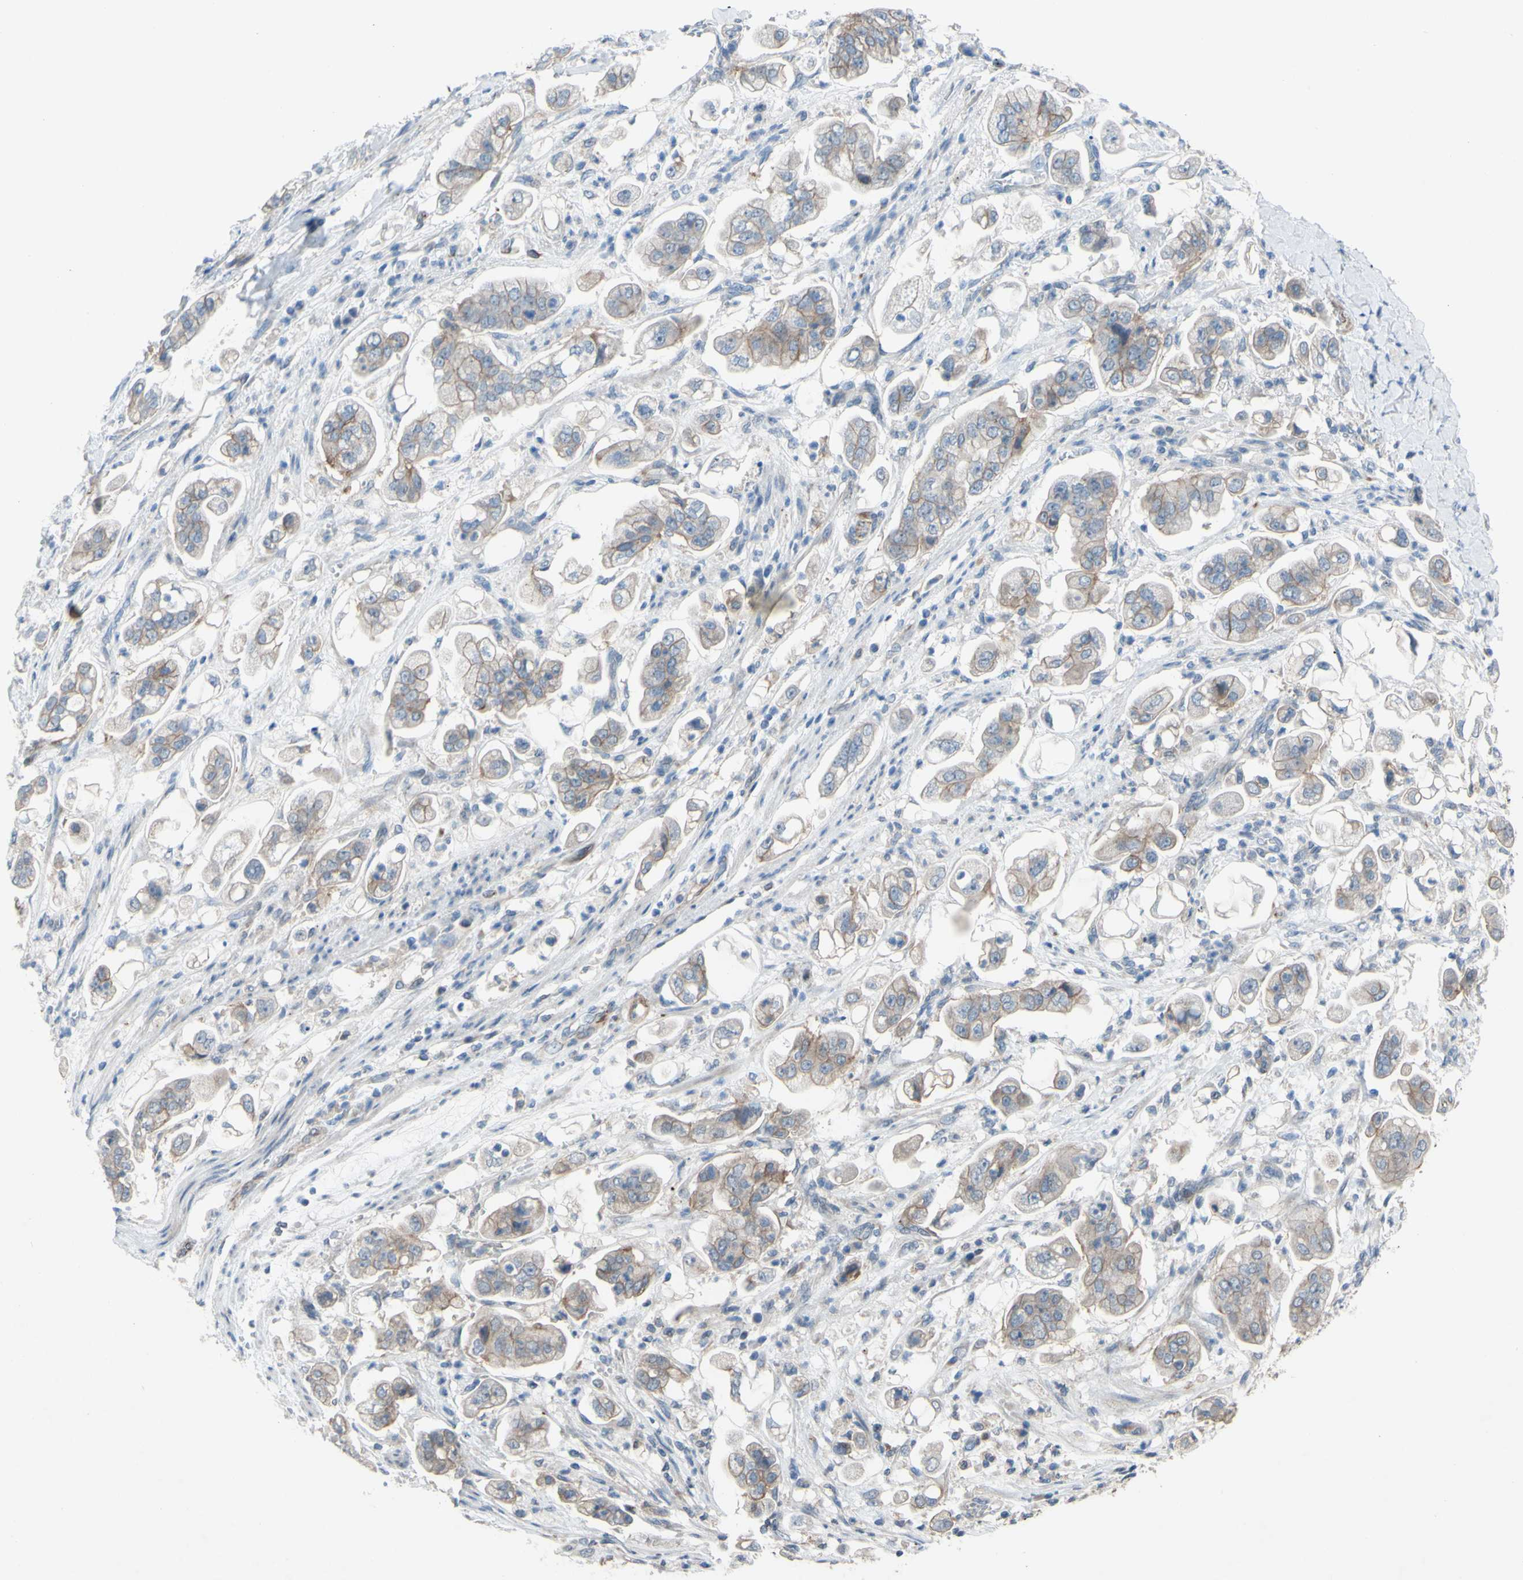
{"staining": {"intensity": "moderate", "quantity": "25%-75%", "location": "cytoplasmic/membranous"}, "tissue": "stomach cancer", "cell_type": "Tumor cells", "image_type": "cancer", "snomed": [{"axis": "morphology", "description": "Adenocarcinoma, NOS"}, {"axis": "topography", "description": "Stomach"}], "caption": "High-magnification brightfield microscopy of stomach cancer (adenocarcinoma) stained with DAB (brown) and counterstained with hematoxylin (blue). tumor cells exhibit moderate cytoplasmic/membranous positivity is present in about25%-75% of cells. (DAB (3,3'-diaminobenzidine) = brown stain, brightfield microscopy at high magnification).", "gene": "CDCP1", "patient": {"sex": "male", "age": 62}}